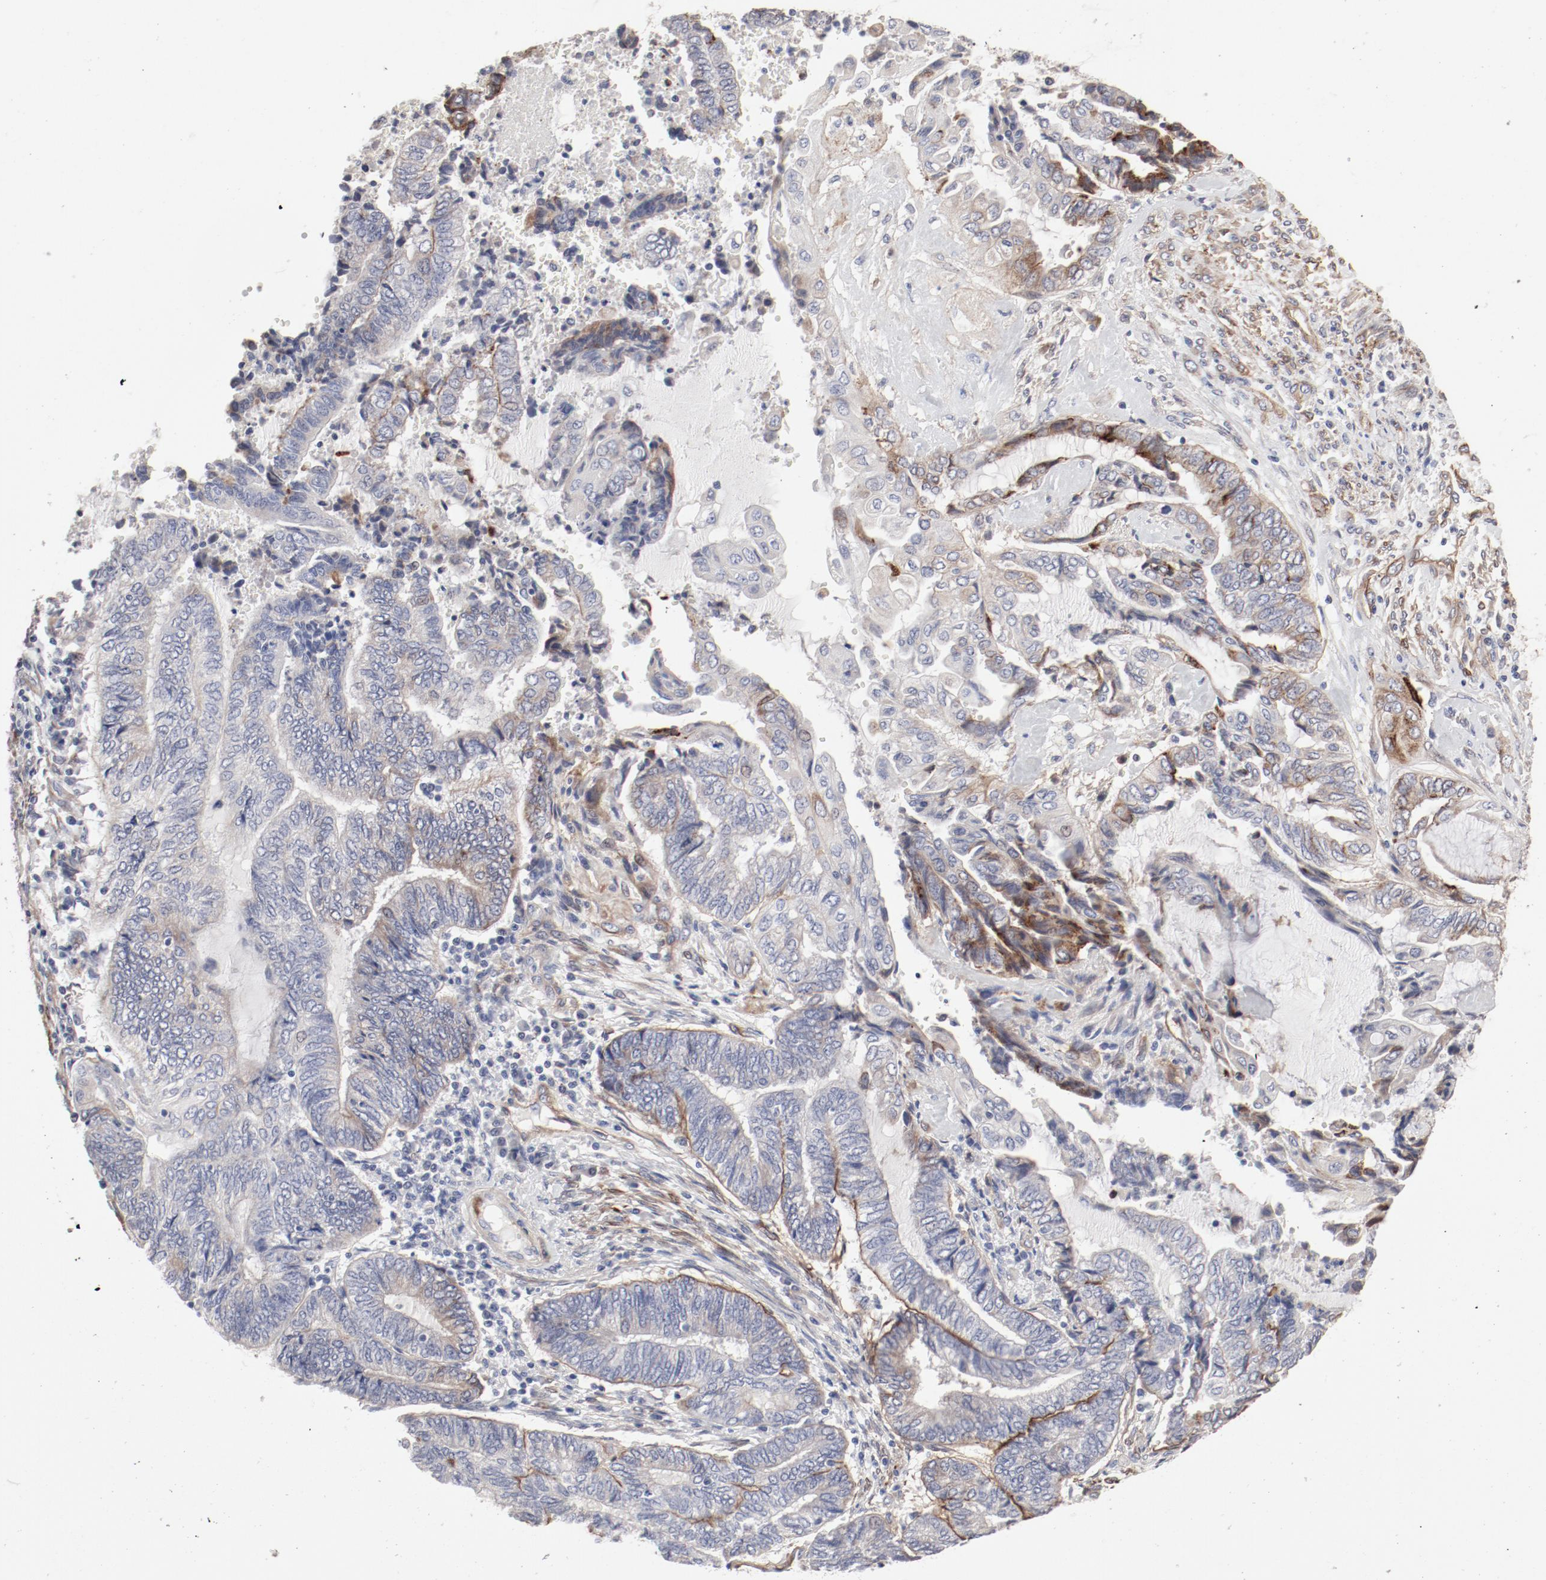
{"staining": {"intensity": "moderate", "quantity": "<25%", "location": "cytoplasmic/membranous"}, "tissue": "endometrial cancer", "cell_type": "Tumor cells", "image_type": "cancer", "snomed": [{"axis": "morphology", "description": "Adenocarcinoma, NOS"}, {"axis": "topography", "description": "Uterus"}, {"axis": "topography", "description": "Endometrium"}], "caption": "Tumor cells exhibit low levels of moderate cytoplasmic/membranous expression in about <25% of cells in human endometrial cancer. The protein of interest is shown in brown color, while the nuclei are stained blue.", "gene": "MAGED4", "patient": {"sex": "female", "age": 70}}